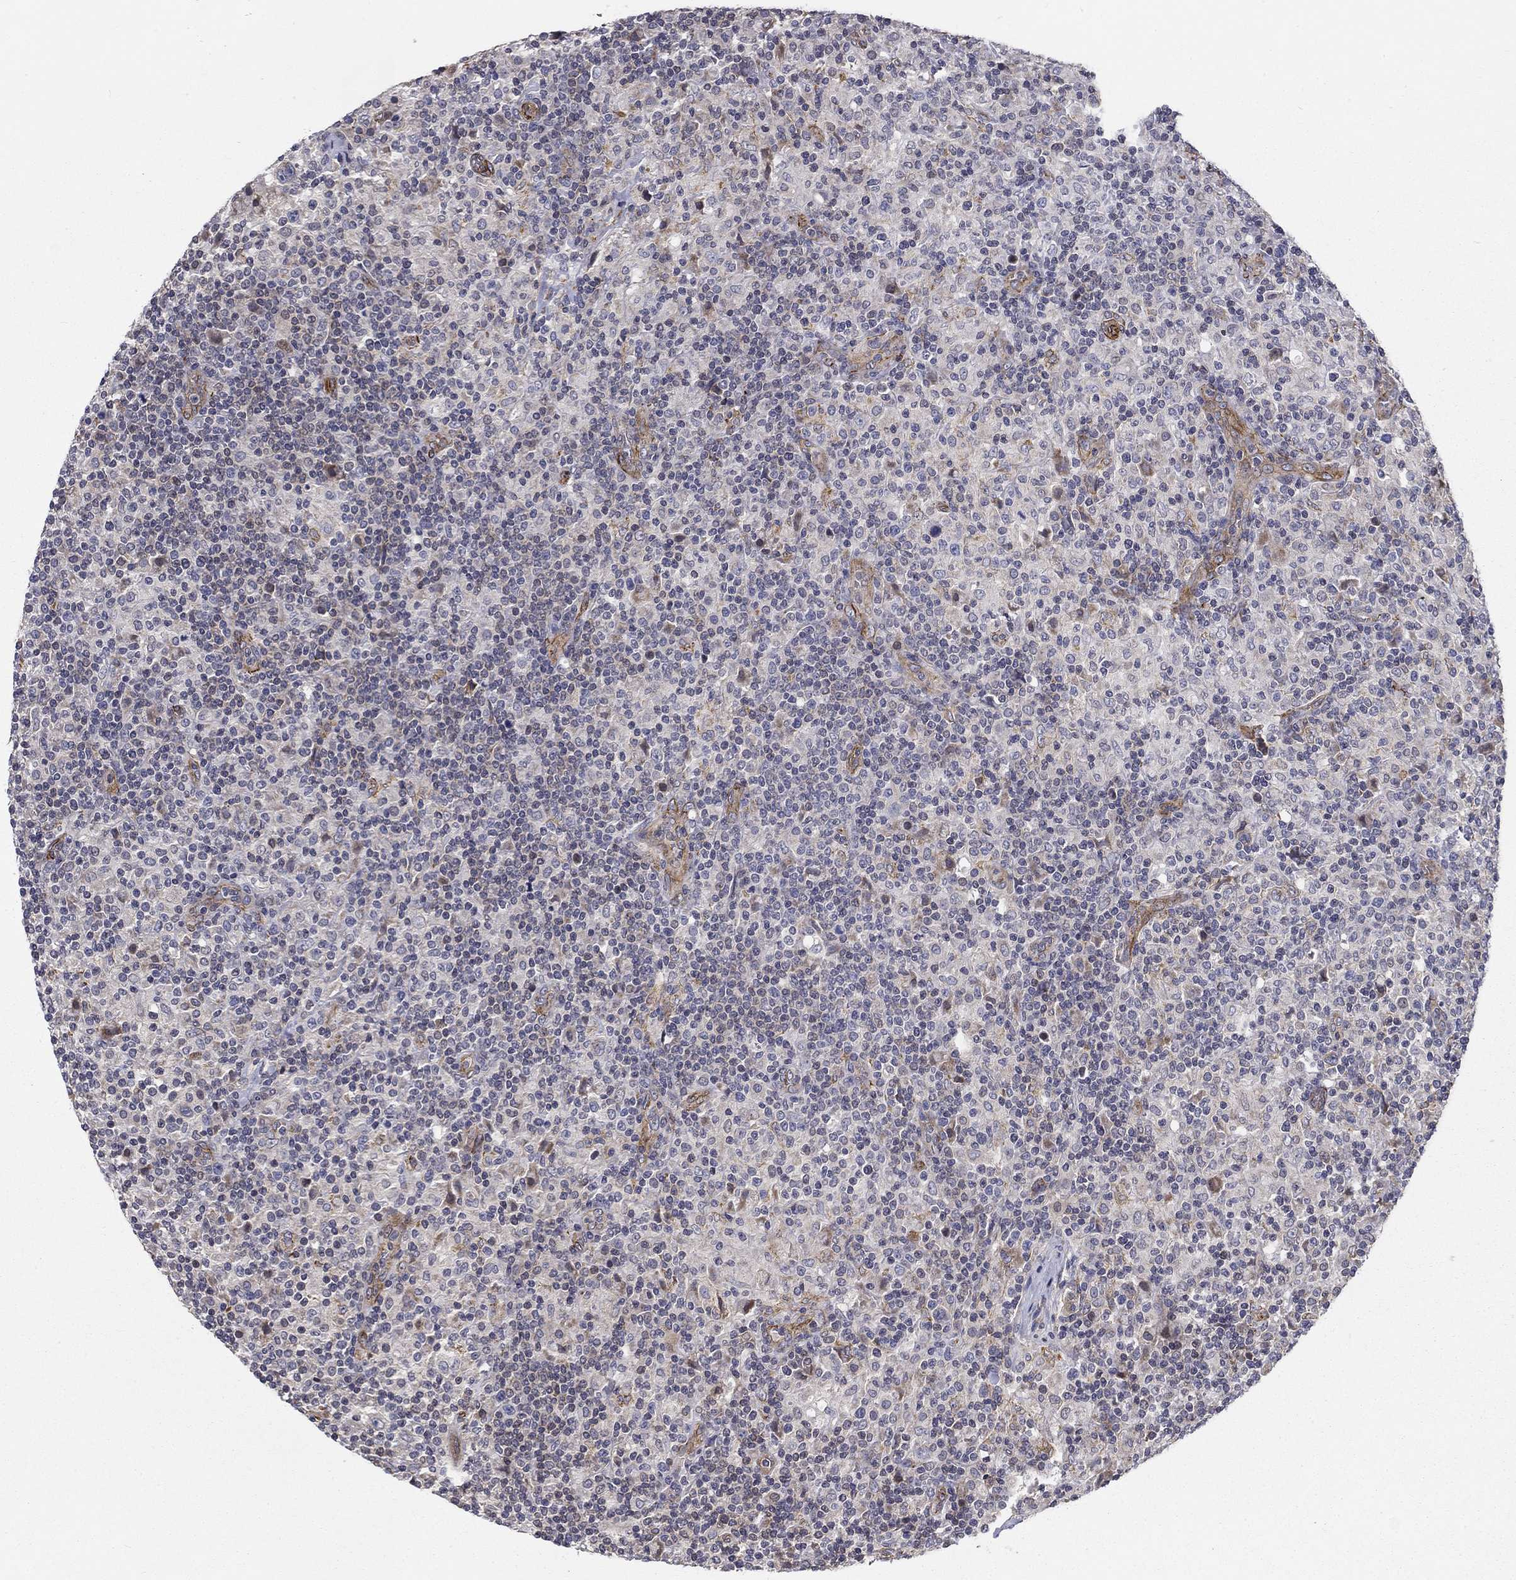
{"staining": {"intensity": "negative", "quantity": "none", "location": "none"}, "tissue": "lymphoma", "cell_type": "Tumor cells", "image_type": "cancer", "snomed": [{"axis": "morphology", "description": "Hodgkin's disease, NOS"}, {"axis": "topography", "description": "Lymph node"}], "caption": "Tumor cells are negative for protein expression in human Hodgkin's disease. (Brightfield microscopy of DAB IHC at high magnification).", "gene": "SYNC", "patient": {"sex": "male", "age": 70}}